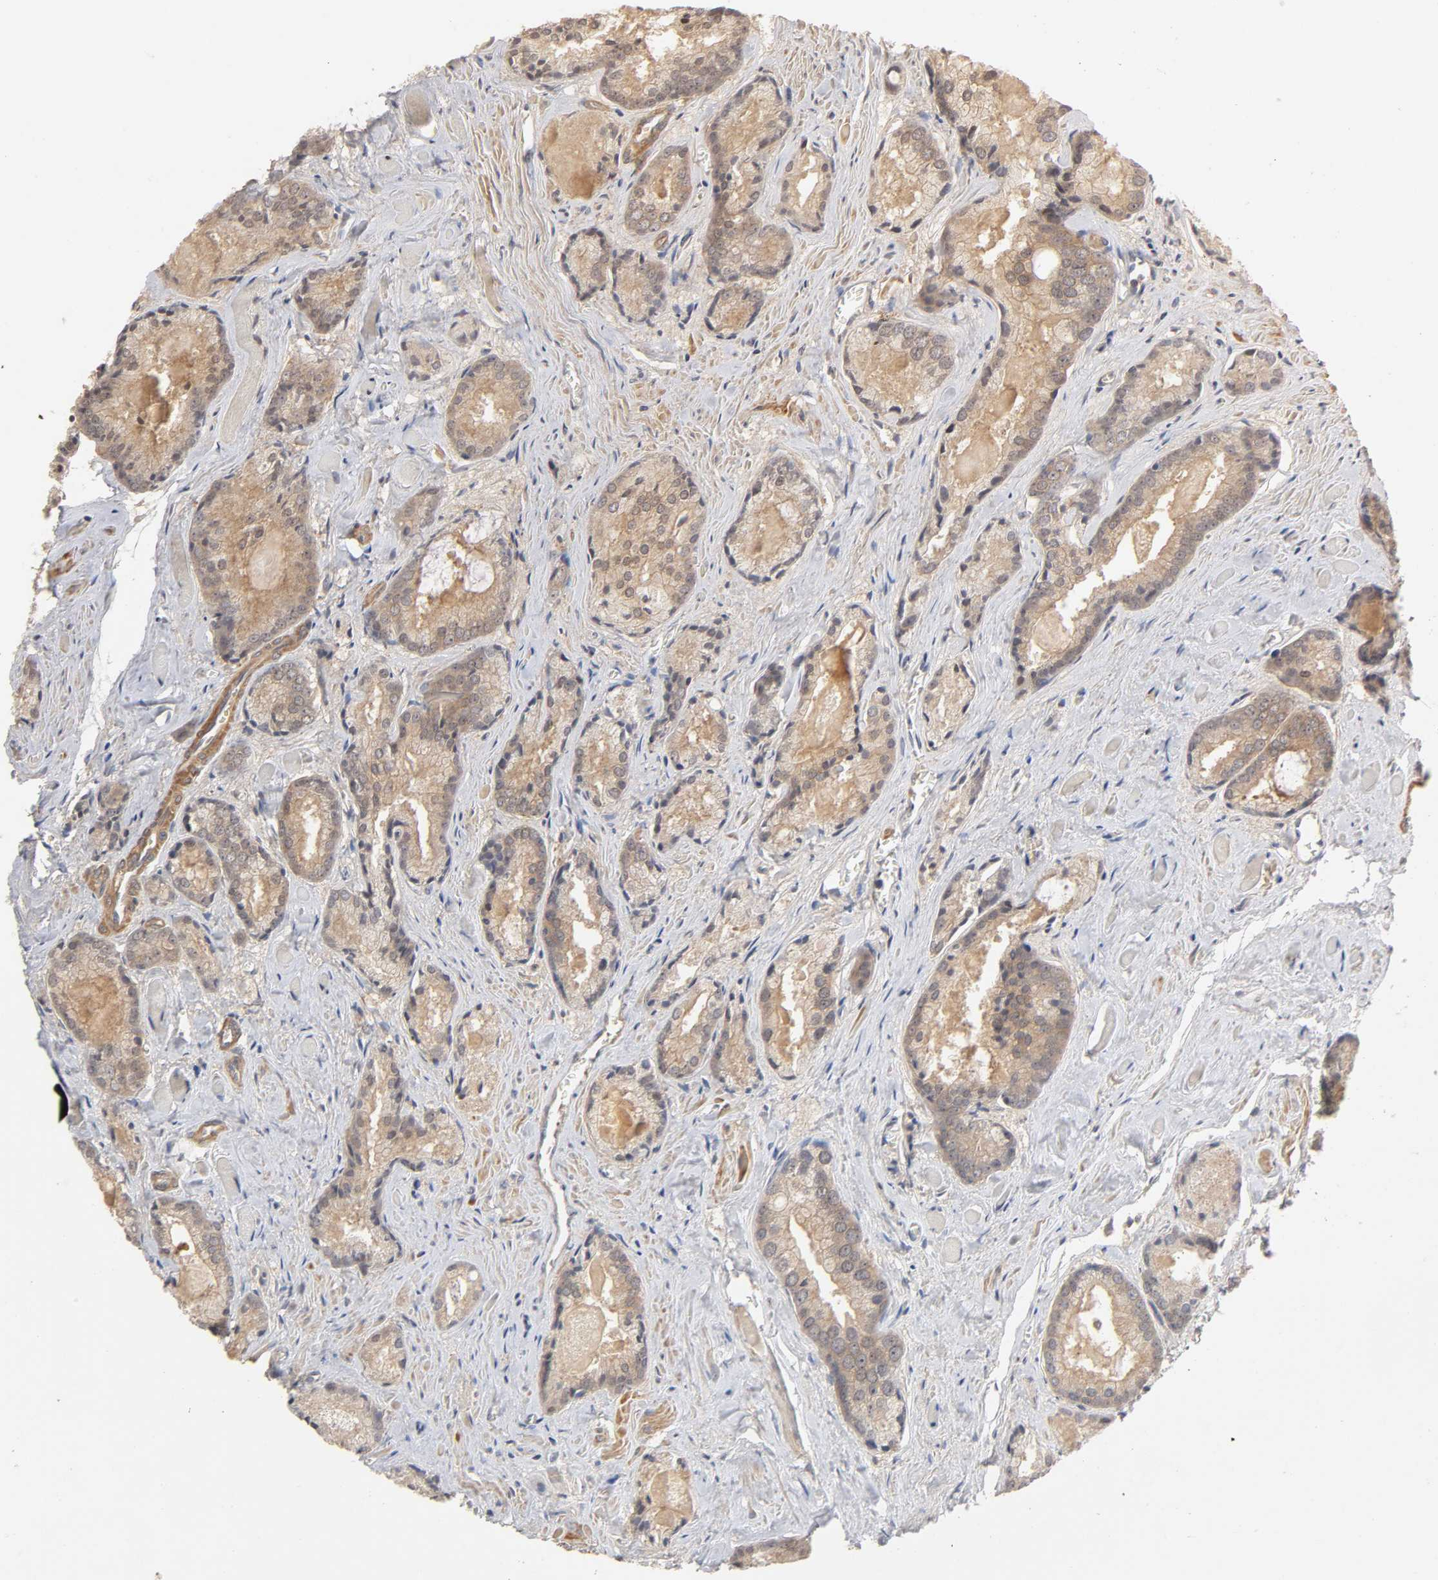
{"staining": {"intensity": "moderate", "quantity": ">75%", "location": "cytoplasmic/membranous"}, "tissue": "prostate cancer", "cell_type": "Tumor cells", "image_type": "cancer", "snomed": [{"axis": "morphology", "description": "Adenocarcinoma, Low grade"}, {"axis": "topography", "description": "Prostate"}], "caption": "Prostate low-grade adenocarcinoma was stained to show a protein in brown. There is medium levels of moderate cytoplasmic/membranous expression in approximately >75% of tumor cells.", "gene": "CPB2", "patient": {"sex": "male", "age": 64}}